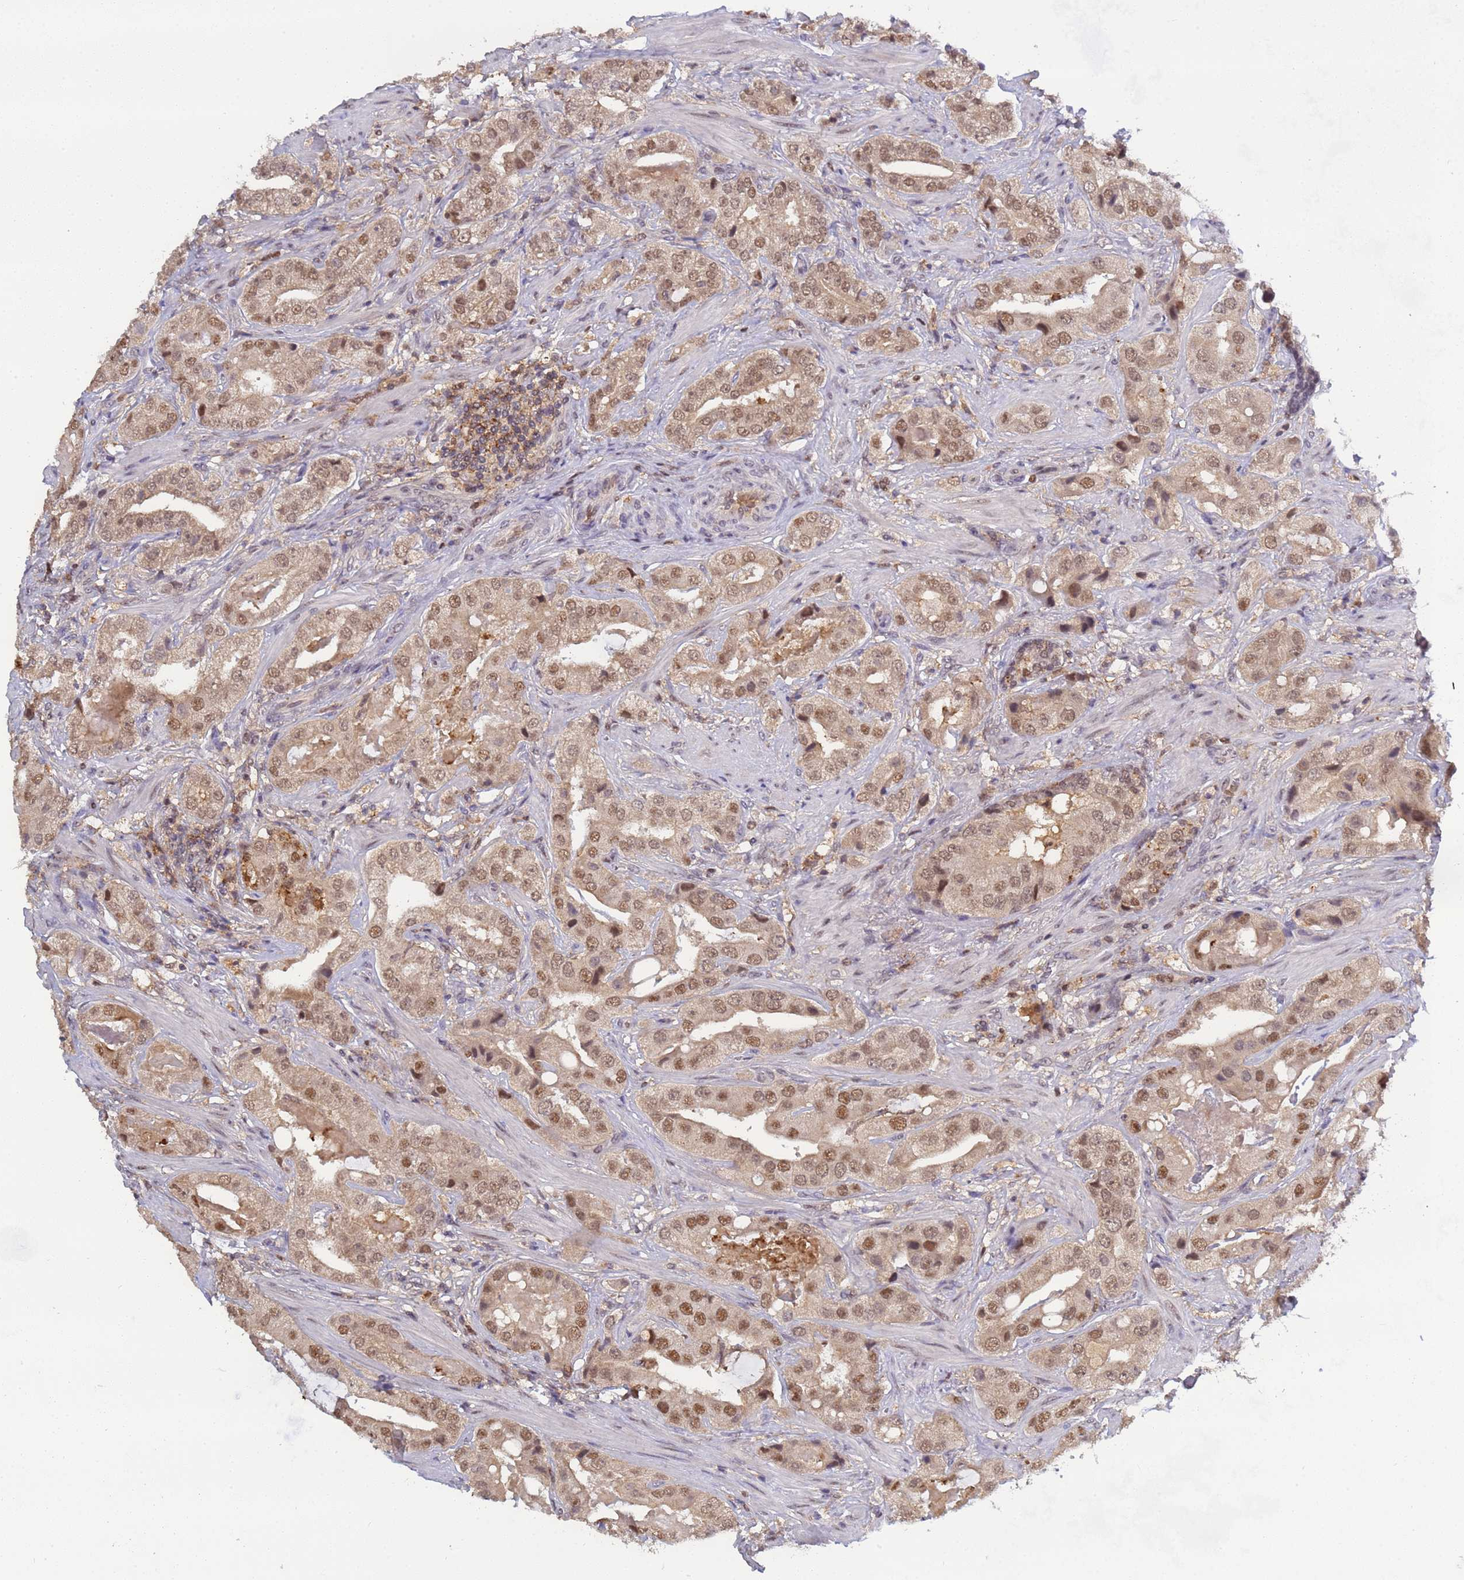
{"staining": {"intensity": "moderate", "quantity": ">75%", "location": "nuclear"}, "tissue": "prostate cancer", "cell_type": "Tumor cells", "image_type": "cancer", "snomed": [{"axis": "morphology", "description": "Adenocarcinoma, High grade"}, {"axis": "topography", "description": "Prostate"}], "caption": "Immunohistochemical staining of human adenocarcinoma (high-grade) (prostate) demonstrates moderate nuclear protein positivity in about >75% of tumor cells. The protein is stained brown, and the nuclei are stained in blue (DAB (3,3'-diaminobenzidine) IHC with brightfield microscopy, high magnification).", "gene": "CD53", "patient": {"sex": "male", "age": 63}}